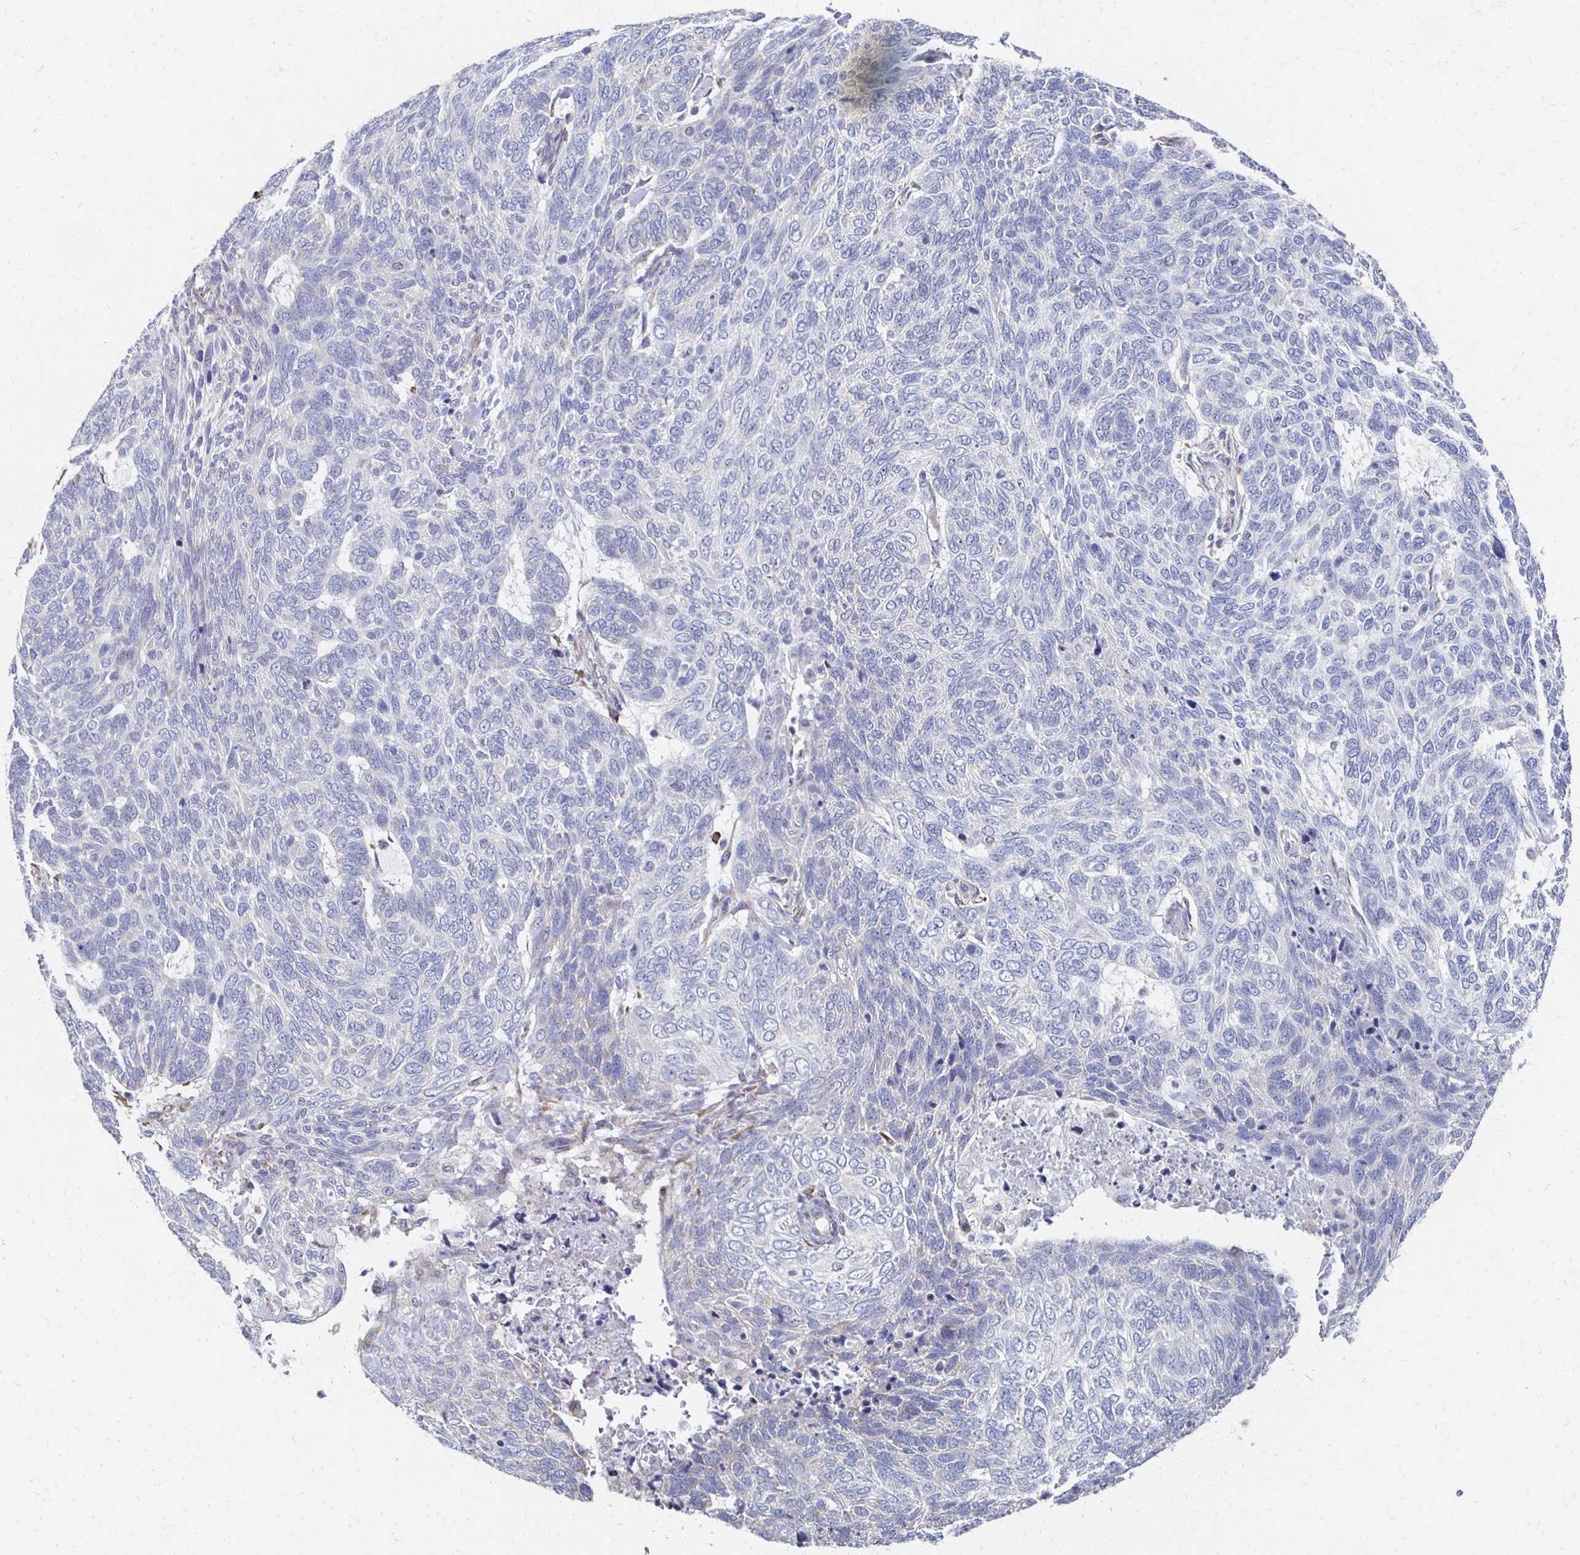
{"staining": {"intensity": "negative", "quantity": "none", "location": "none"}, "tissue": "skin cancer", "cell_type": "Tumor cells", "image_type": "cancer", "snomed": [{"axis": "morphology", "description": "Basal cell carcinoma"}, {"axis": "topography", "description": "Skin"}], "caption": "This image is of basal cell carcinoma (skin) stained with IHC to label a protein in brown with the nuclei are counter-stained blue. There is no staining in tumor cells.", "gene": "ATP1A3", "patient": {"sex": "female", "age": 65}}